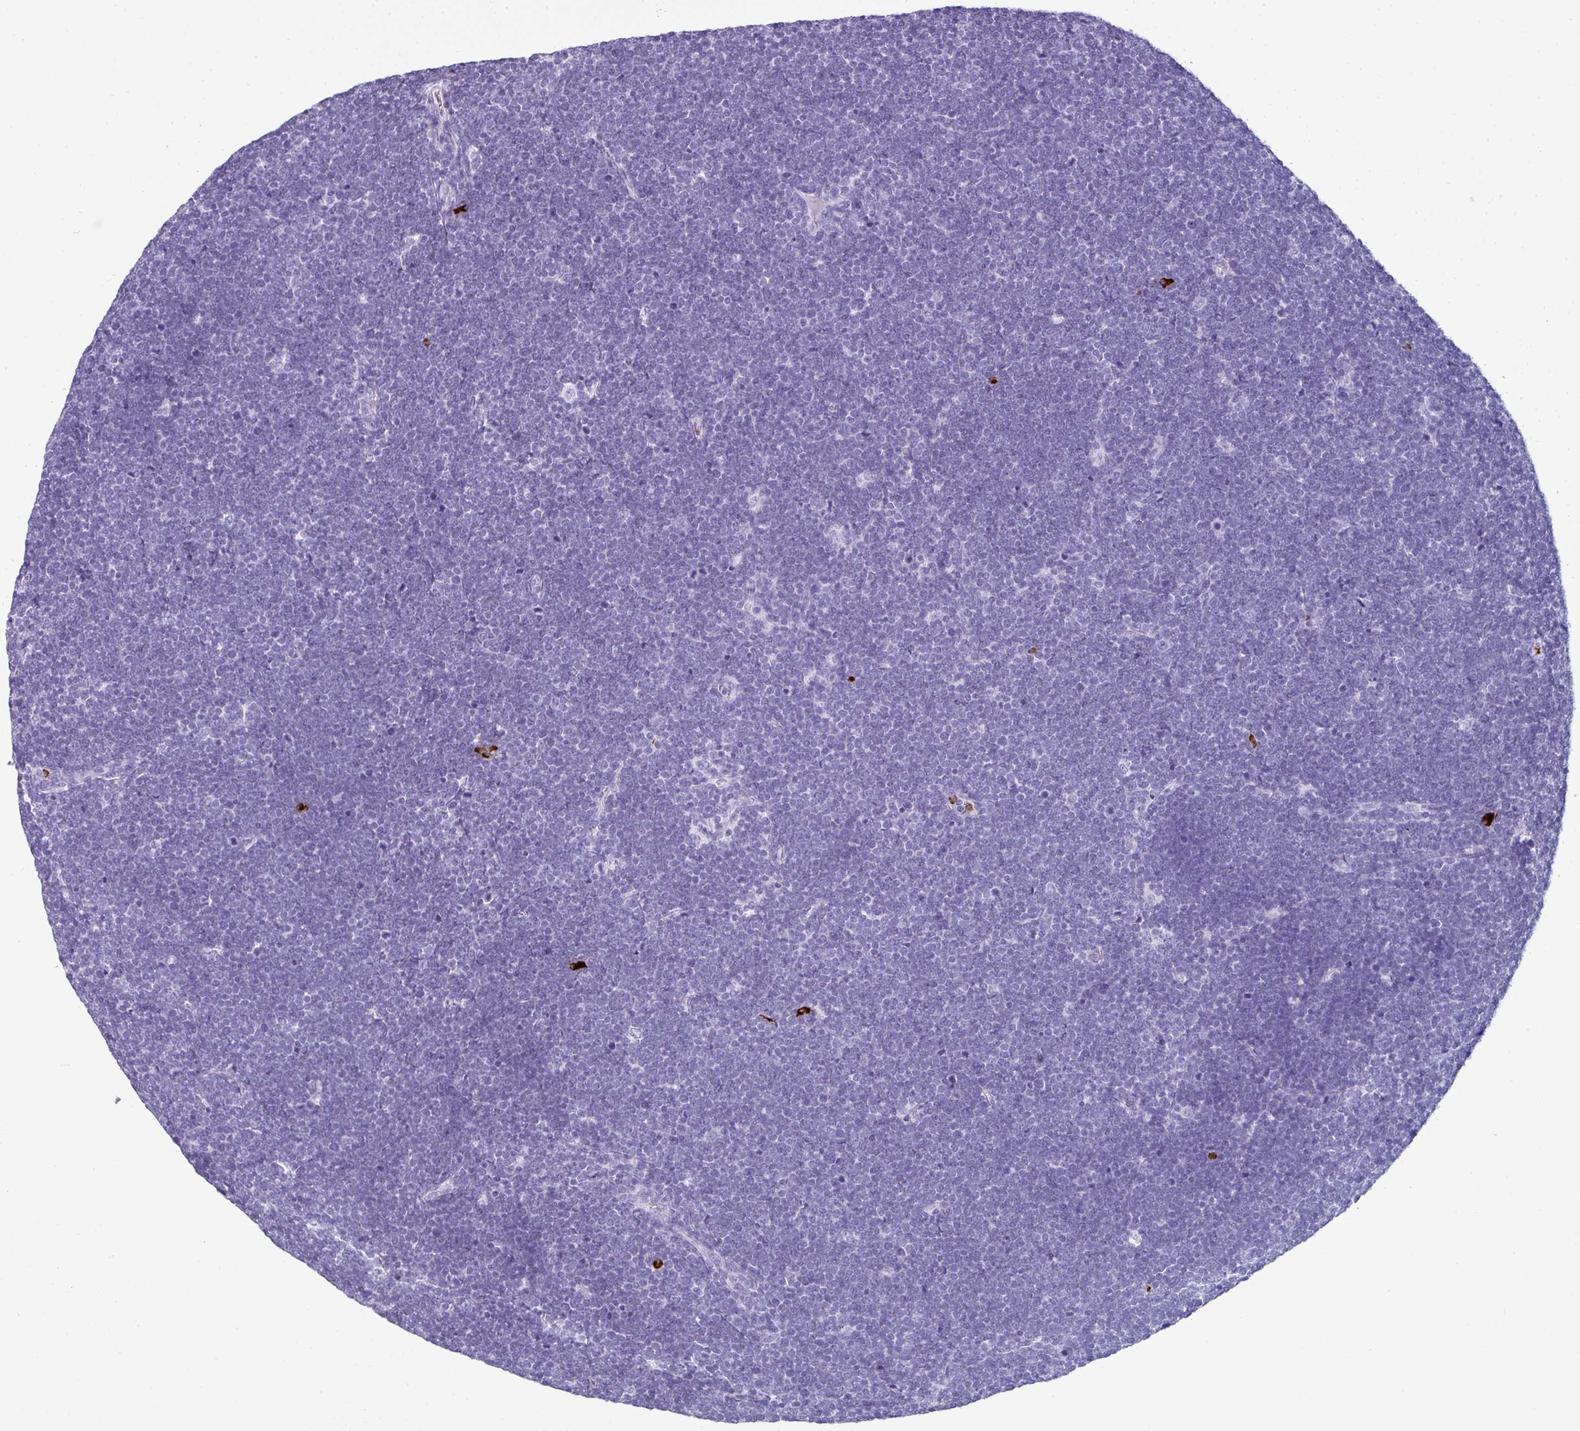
{"staining": {"intensity": "negative", "quantity": "none", "location": "none"}, "tissue": "lymphoma", "cell_type": "Tumor cells", "image_type": "cancer", "snomed": [{"axis": "morphology", "description": "Malignant lymphoma, non-Hodgkin's type, High grade"}, {"axis": "topography", "description": "Lymph node"}], "caption": "High magnification brightfield microscopy of lymphoma stained with DAB (3,3'-diaminobenzidine) (brown) and counterstained with hematoxylin (blue): tumor cells show no significant staining. (Immunohistochemistry (ihc), brightfield microscopy, high magnification).", "gene": "CTSG", "patient": {"sex": "male", "age": 13}}